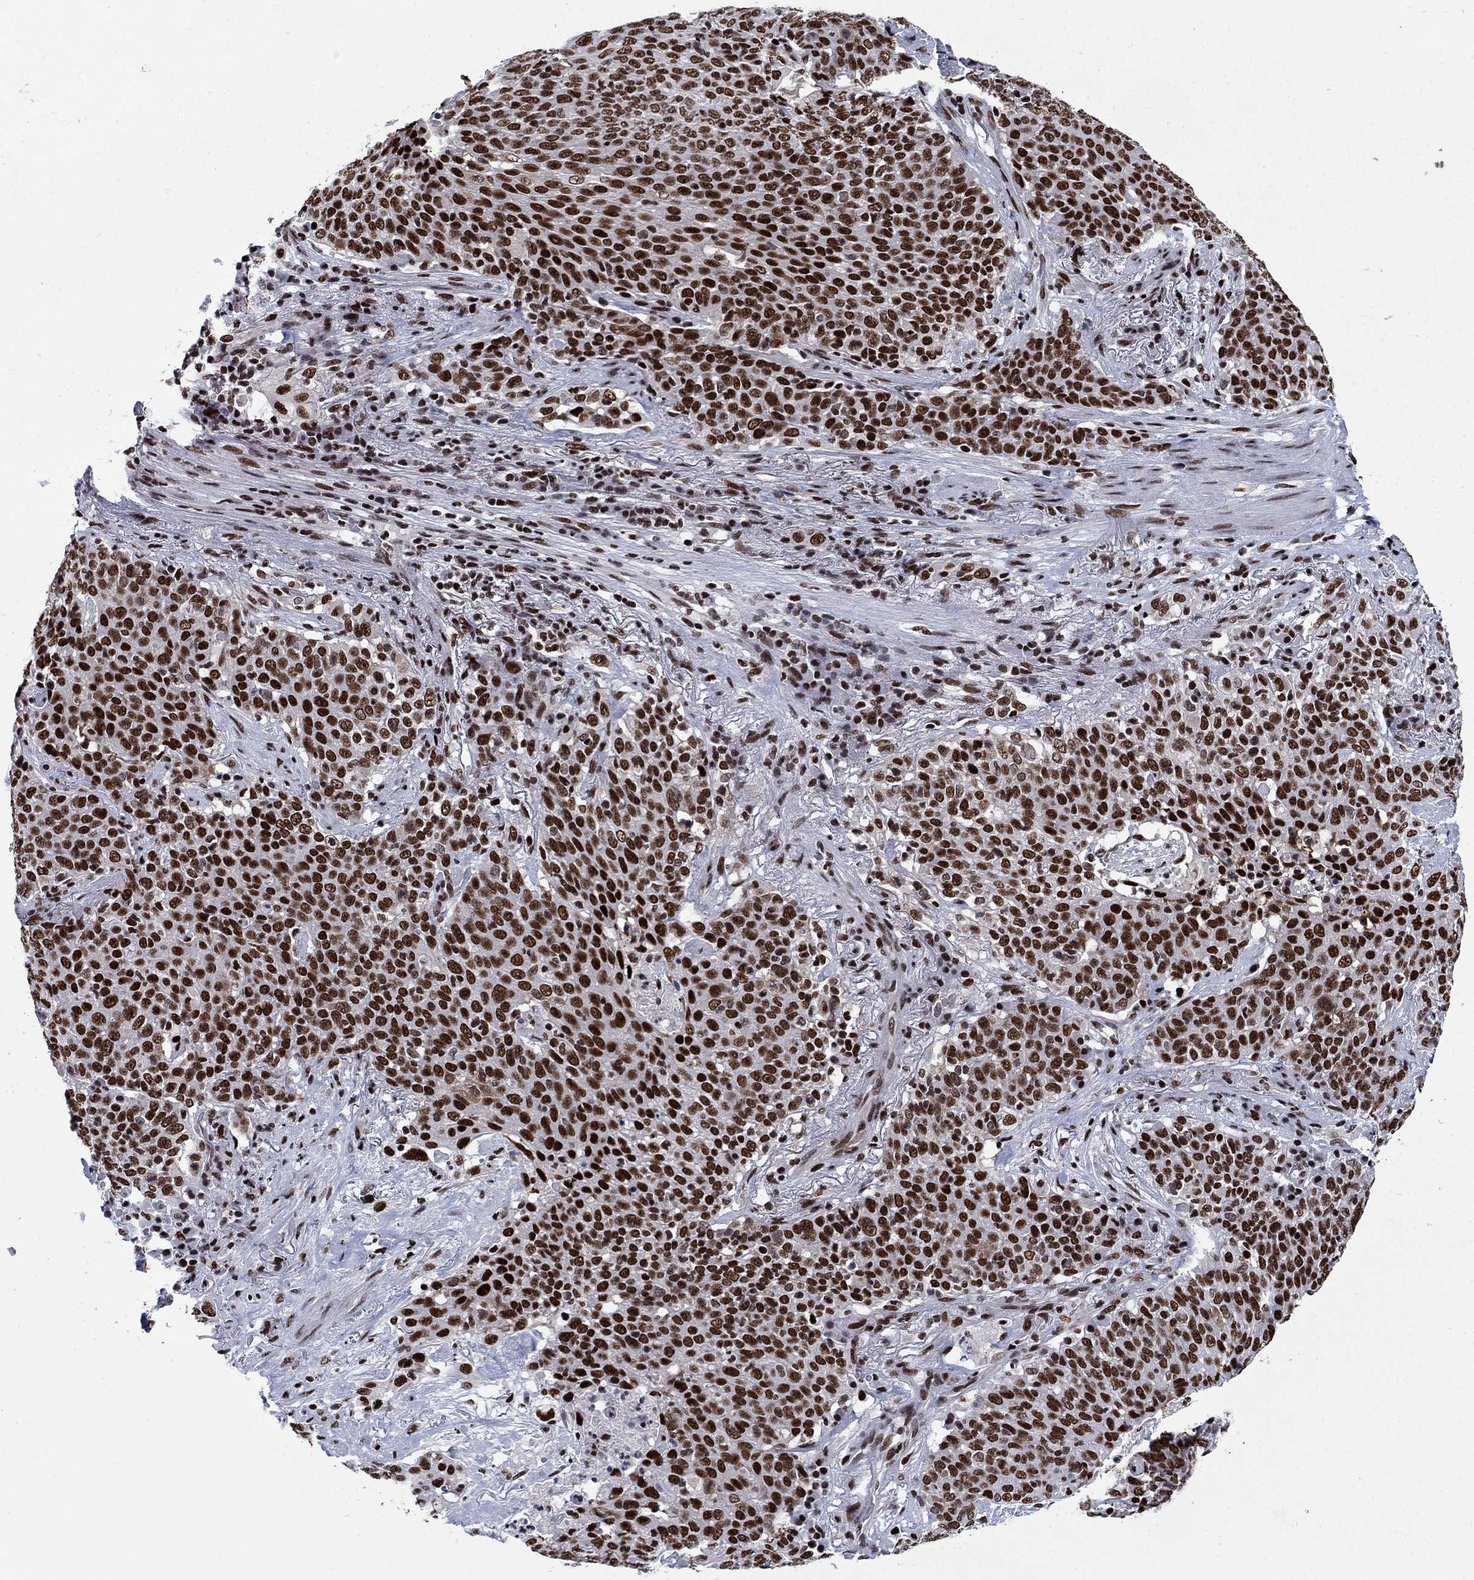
{"staining": {"intensity": "strong", "quantity": ">75%", "location": "nuclear"}, "tissue": "lung cancer", "cell_type": "Tumor cells", "image_type": "cancer", "snomed": [{"axis": "morphology", "description": "Squamous cell carcinoma, NOS"}, {"axis": "topography", "description": "Lung"}], "caption": "A micrograph of human lung cancer (squamous cell carcinoma) stained for a protein displays strong nuclear brown staining in tumor cells. The staining was performed using DAB (3,3'-diaminobenzidine), with brown indicating positive protein expression. Nuclei are stained blue with hematoxylin.", "gene": "RPRD1B", "patient": {"sex": "male", "age": 82}}